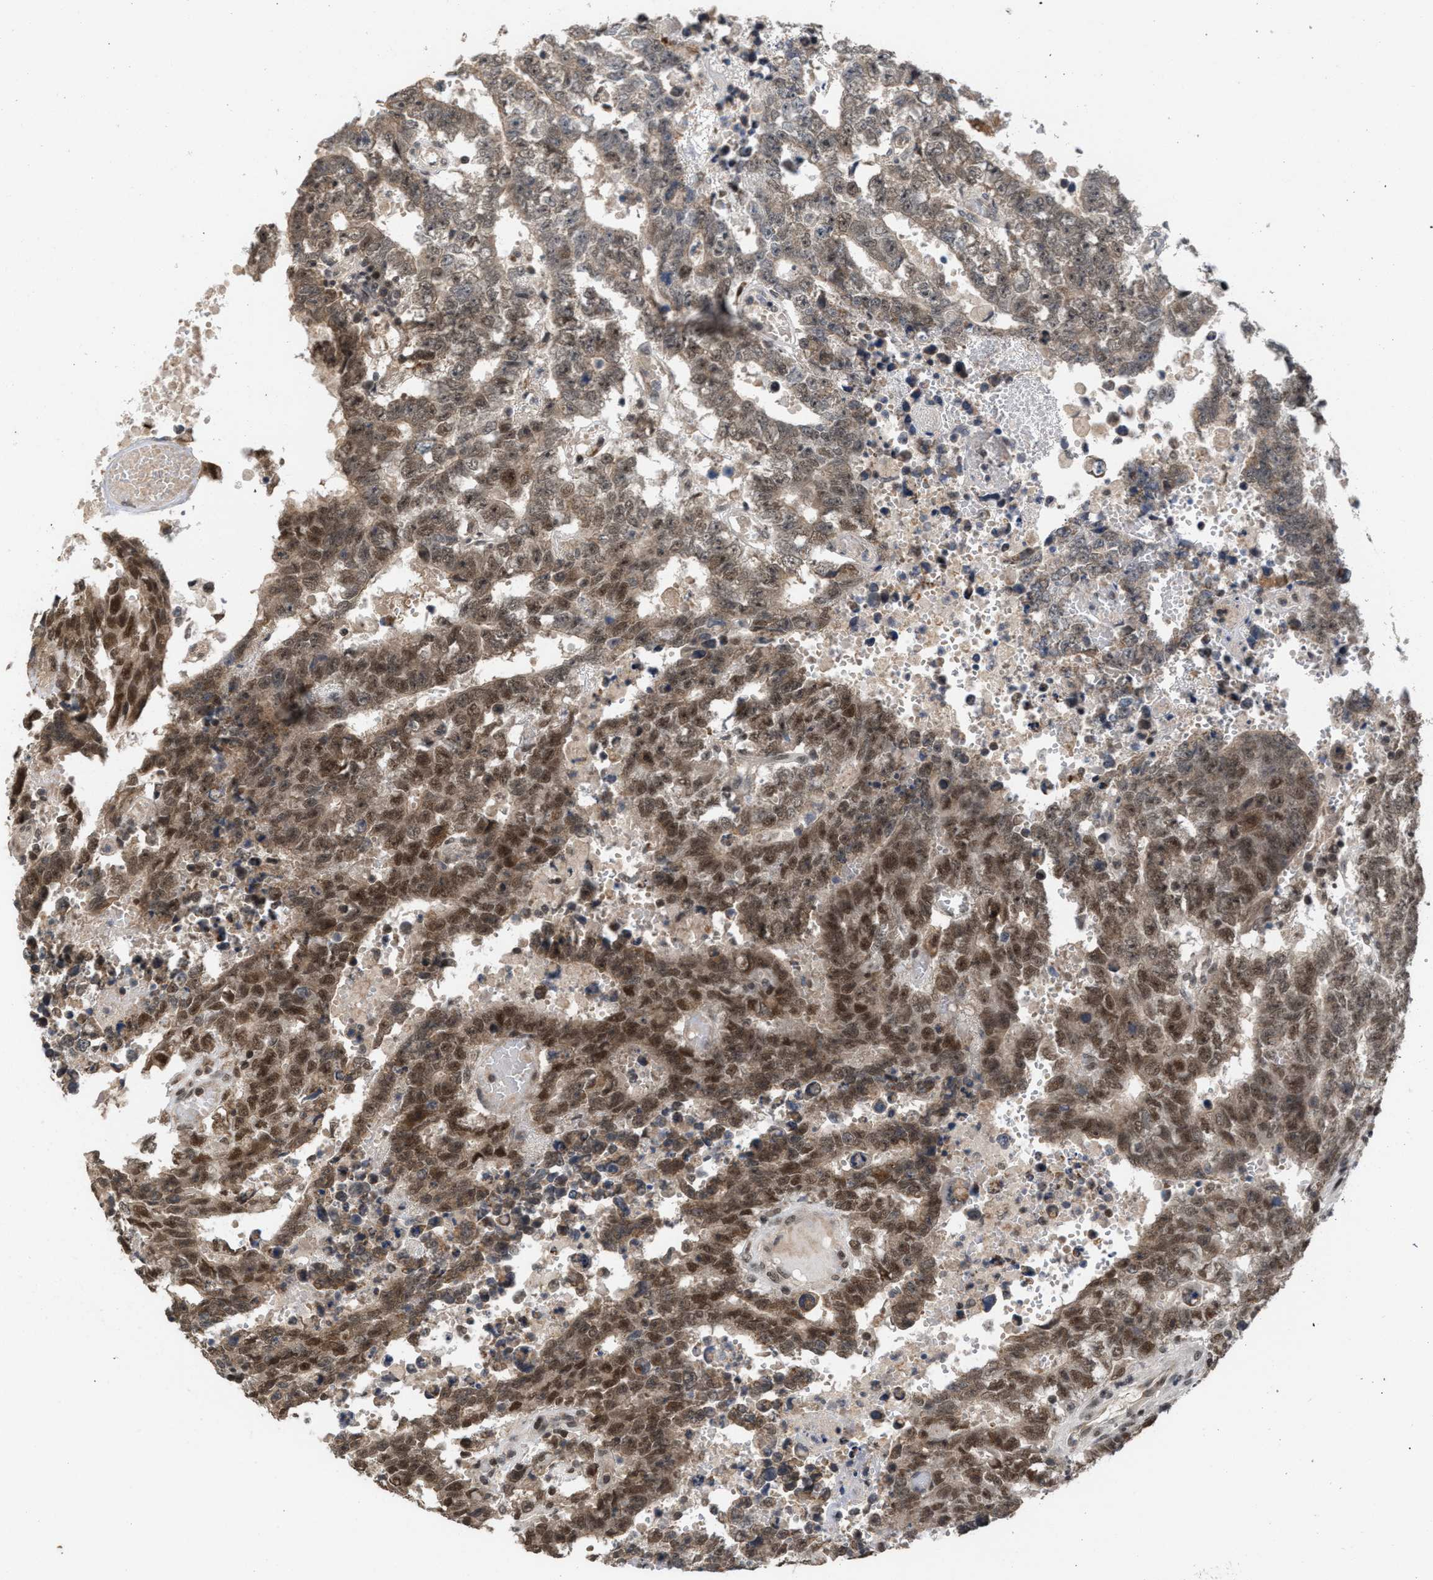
{"staining": {"intensity": "moderate", "quantity": ">75%", "location": "cytoplasmic/membranous,nuclear"}, "tissue": "testis cancer", "cell_type": "Tumor cells", "image_type": "cancer", "snomed": [{"axis": "morphology", "description": "Carcinoma, Embryonal, NOS"}, {"axis": "topography", "description": "Testis"}], "caption": "Embryonal carcinoma (testis) stained with a protein marker exhibits moderate staining in tumor cells.", "gene": "C9orf78", "patient": {"sex": "male", "age": 25}}